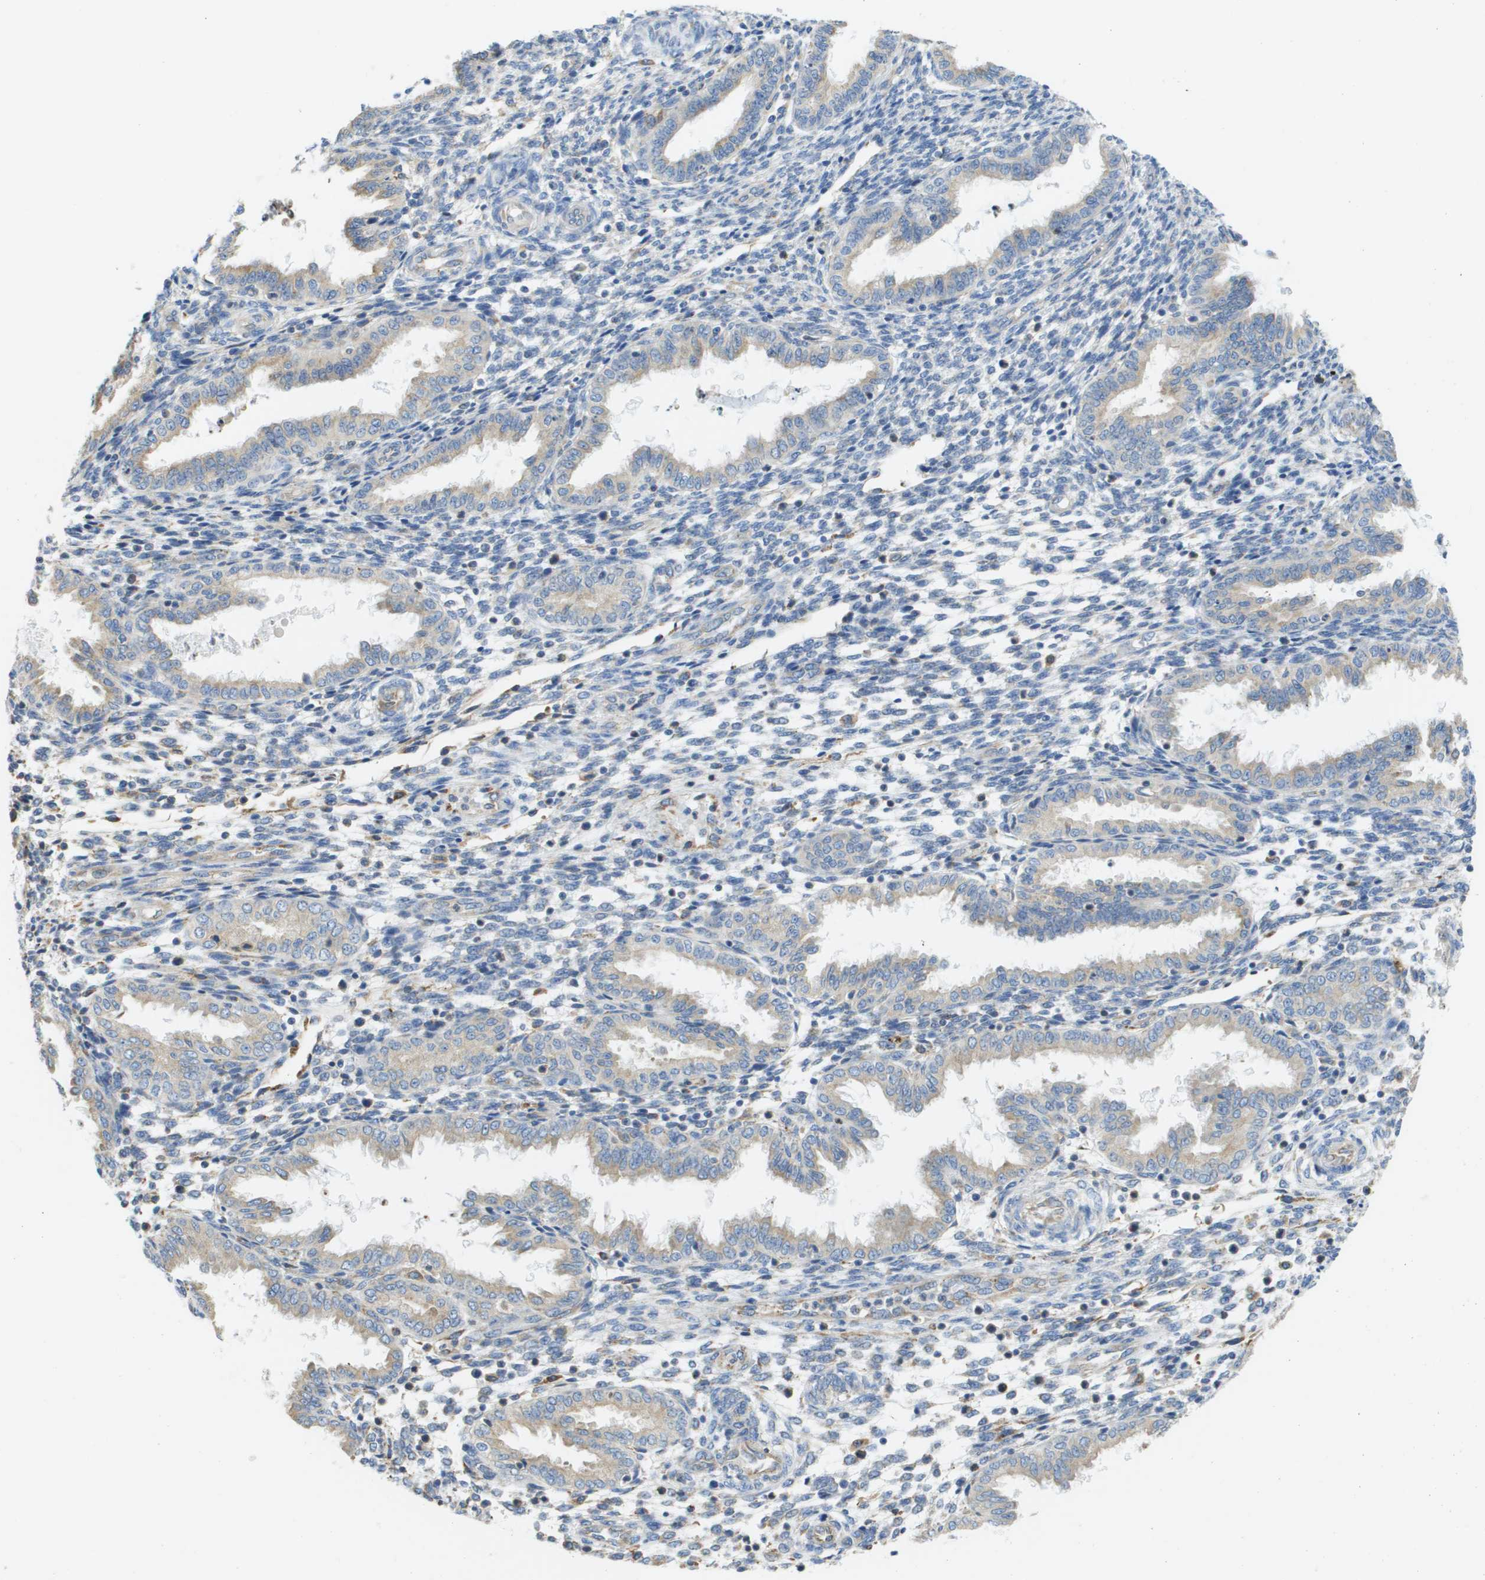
{"staining": {"intensity": "negative", "quantity": "none", "location": "none"}, "tissue": "endometrium", "cell_type": "Cells in endometrial stroma", "image_type": "normal", "snomed": [{"axis": "morphology", "description": "Normal tissue, NOS"}, {"axis": "topography", "description": "Endometrium"}], "caption": "This is an immunohistochemistry micrograph of benign endometrium. There is no staining in cells in endometrial stroma.", "gene": "SDR42E1", "patient": {"sex": "female", "age": 33}}